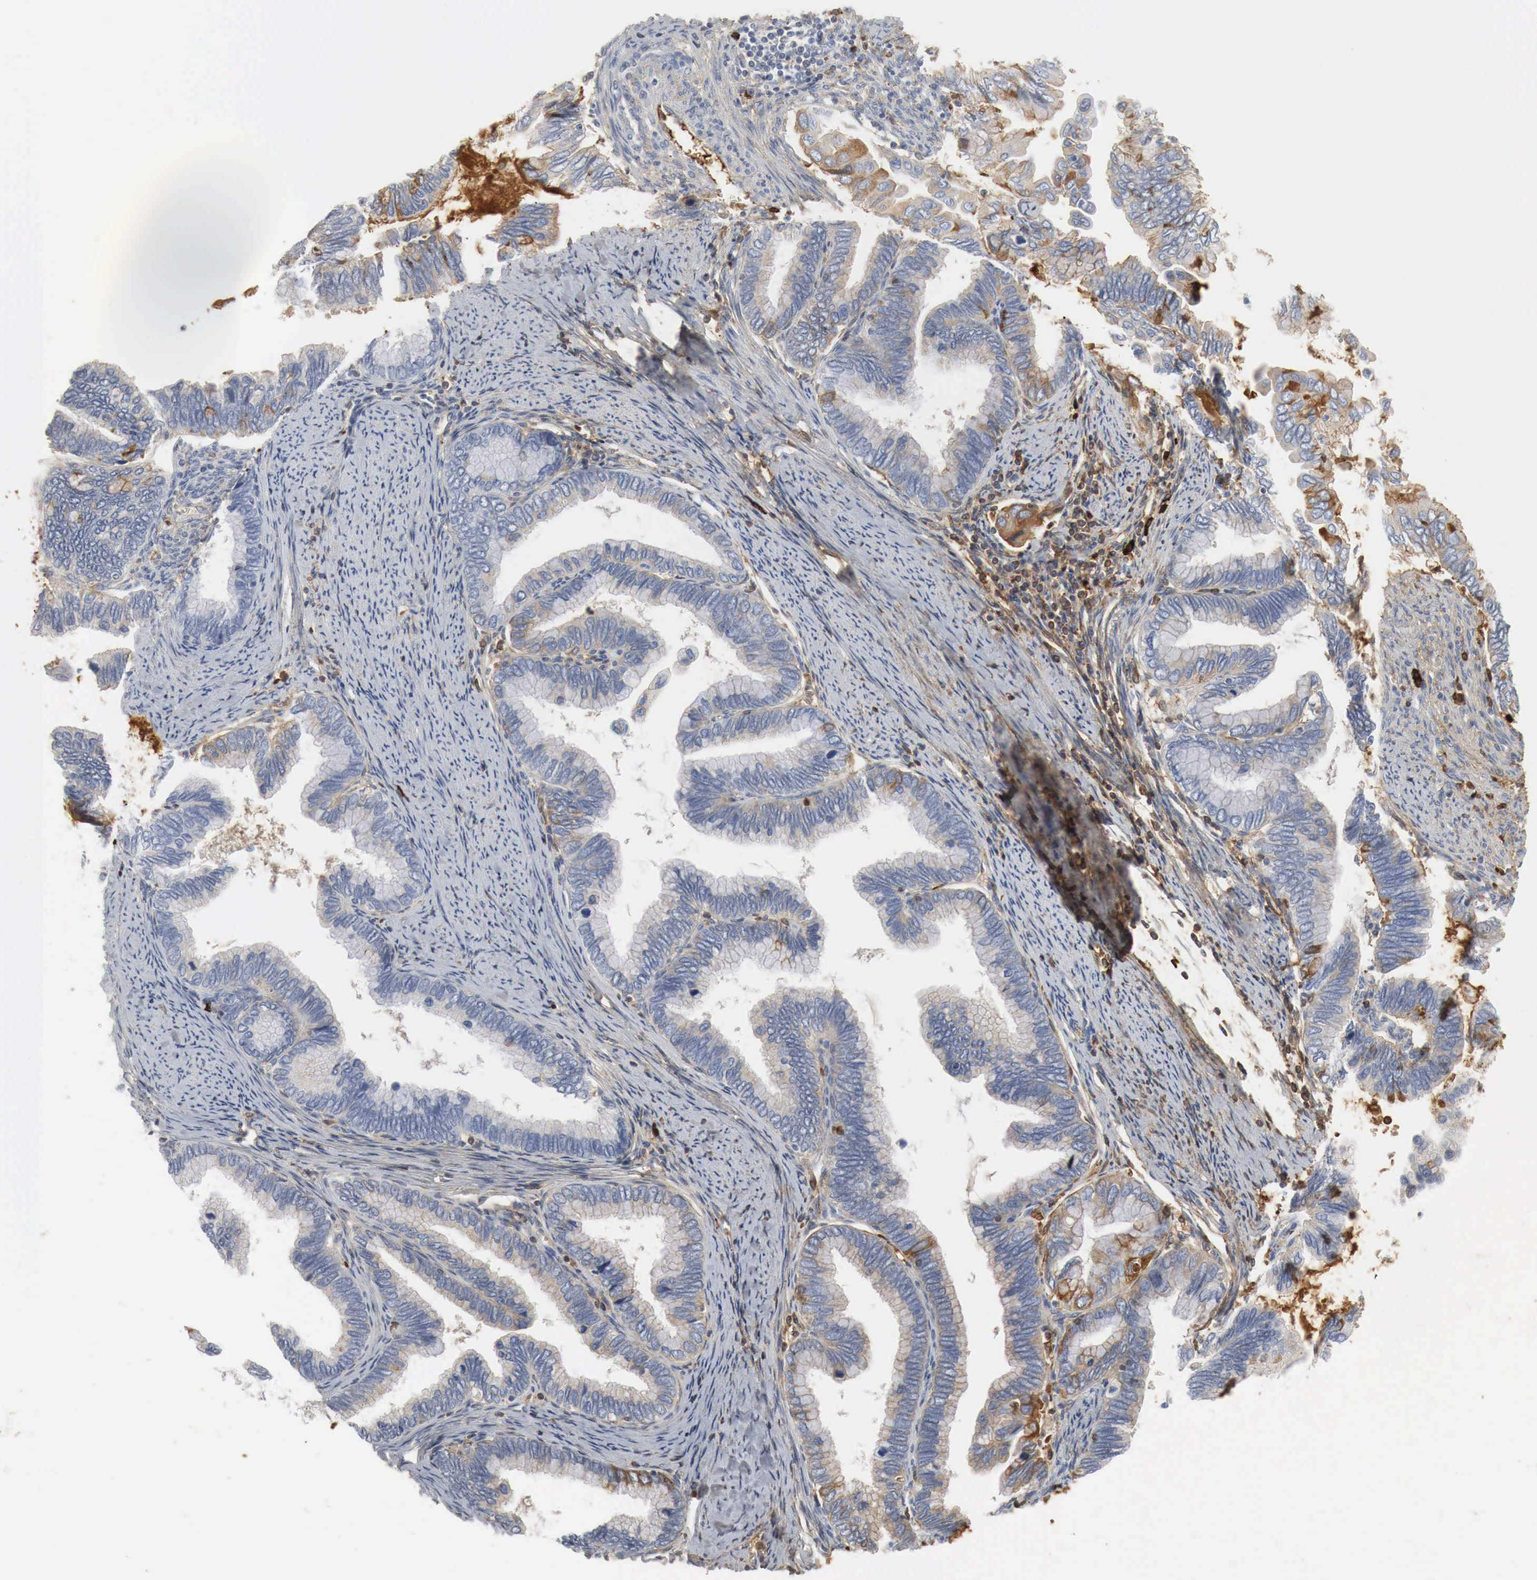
{"staining": {"intensity": "moderate", "quantity": "25%-75%", "location": "cytoplasmic/membranous"}, "tissue": "cervical cancer", "cell_type": "Tumor cells", "image_type": "cancer", "snomed": [{"axis": "morphology", "description": "Adenocarcinoma, NOS"}, {"axis": "topography", "description": "Cervix"}], "caption": "Moderate cytoplasmic/membranous protein expression is seen in approximately 25%-75% of tumor cells in cervical cancer. (IHC, brightfield microscopy, high magnification).", "gene": "IGLC3", "patient": {"sex": "female", "age": 49}}